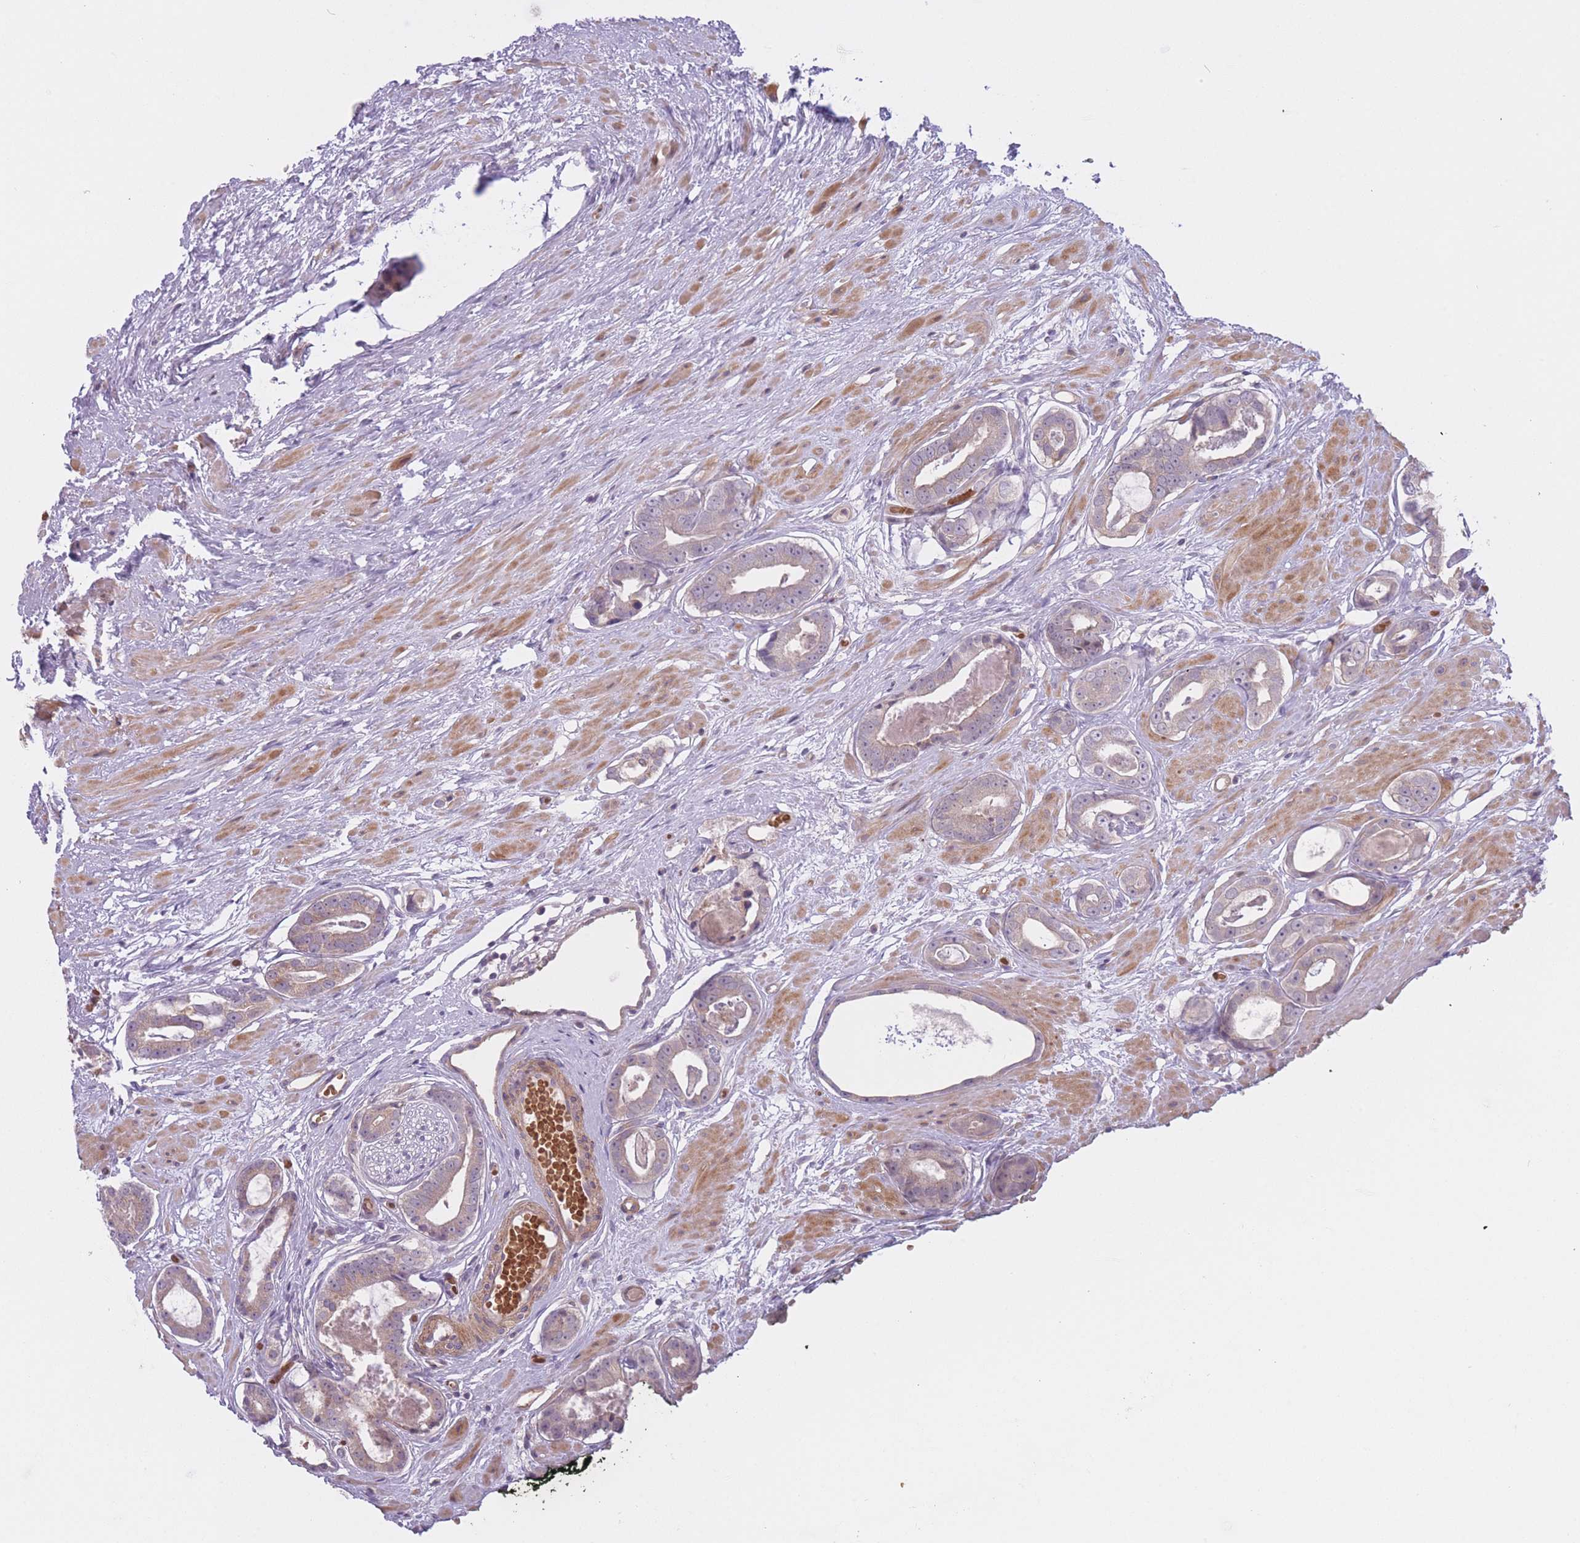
{"staining": {"intensity": "weak", "quantity": "25%-75%", "location": "cytoplasmic/membranous"}, "tissue": "prostate cancer", "cell_type": "Tumor cells", "image_type": "cancer", "snomed": [{"axis": "morphology", "description": "Adenocarcinoma, Low grade"}, {"axis": "topography", "description": "Prostate"}], "caption": "High-power microscopy captured an immunohistochemistry (IHC) micrograph of prostate cancer, revealing weak cytoplasmic/membranous positivity in about 25%-75% of tumor cells.", "gene": "FUT5", "patient": {"sex": "male", "age": 64}}